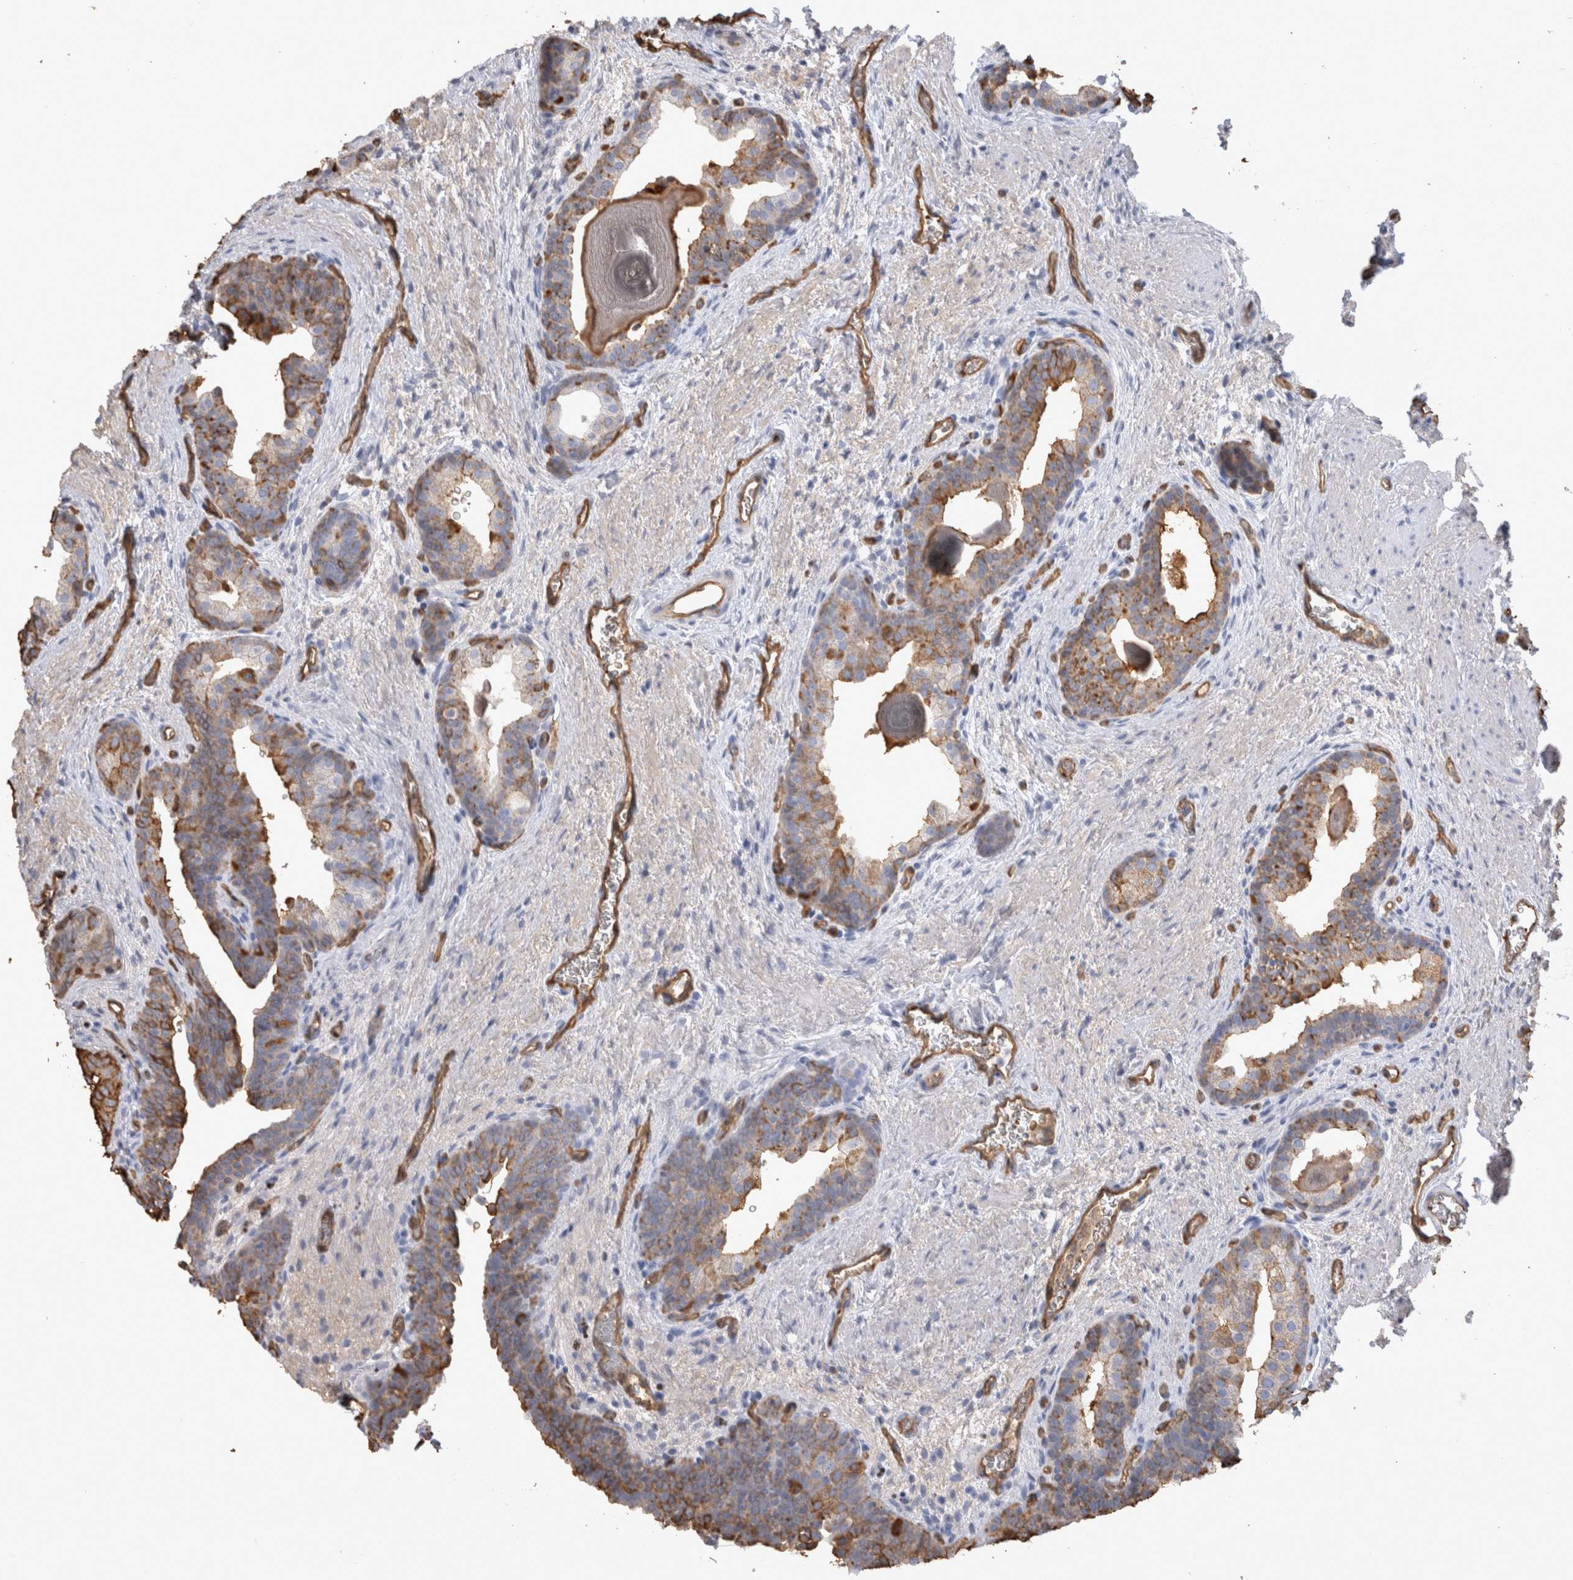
{"staining": {"intensity": "moderate", "quantity": ">75%", "location": "cytoplasmic/membranous"}, "tissue": "prostate", "cell_type": "Glandular cells", "image_type": "normal", "snomed": [{"axis": "morphology", "description": "Normal tissue, NOS"}, {"axis": "topography", "description": "Prostate"}], "caption": "Protein expression analysis of unremarkable human prostate reveals moderate cytoplasmic/membranous positivity in about >75% of glandular cells.", "gene": "IL17RC", "patient": {"sex": "male", "age": 48}}